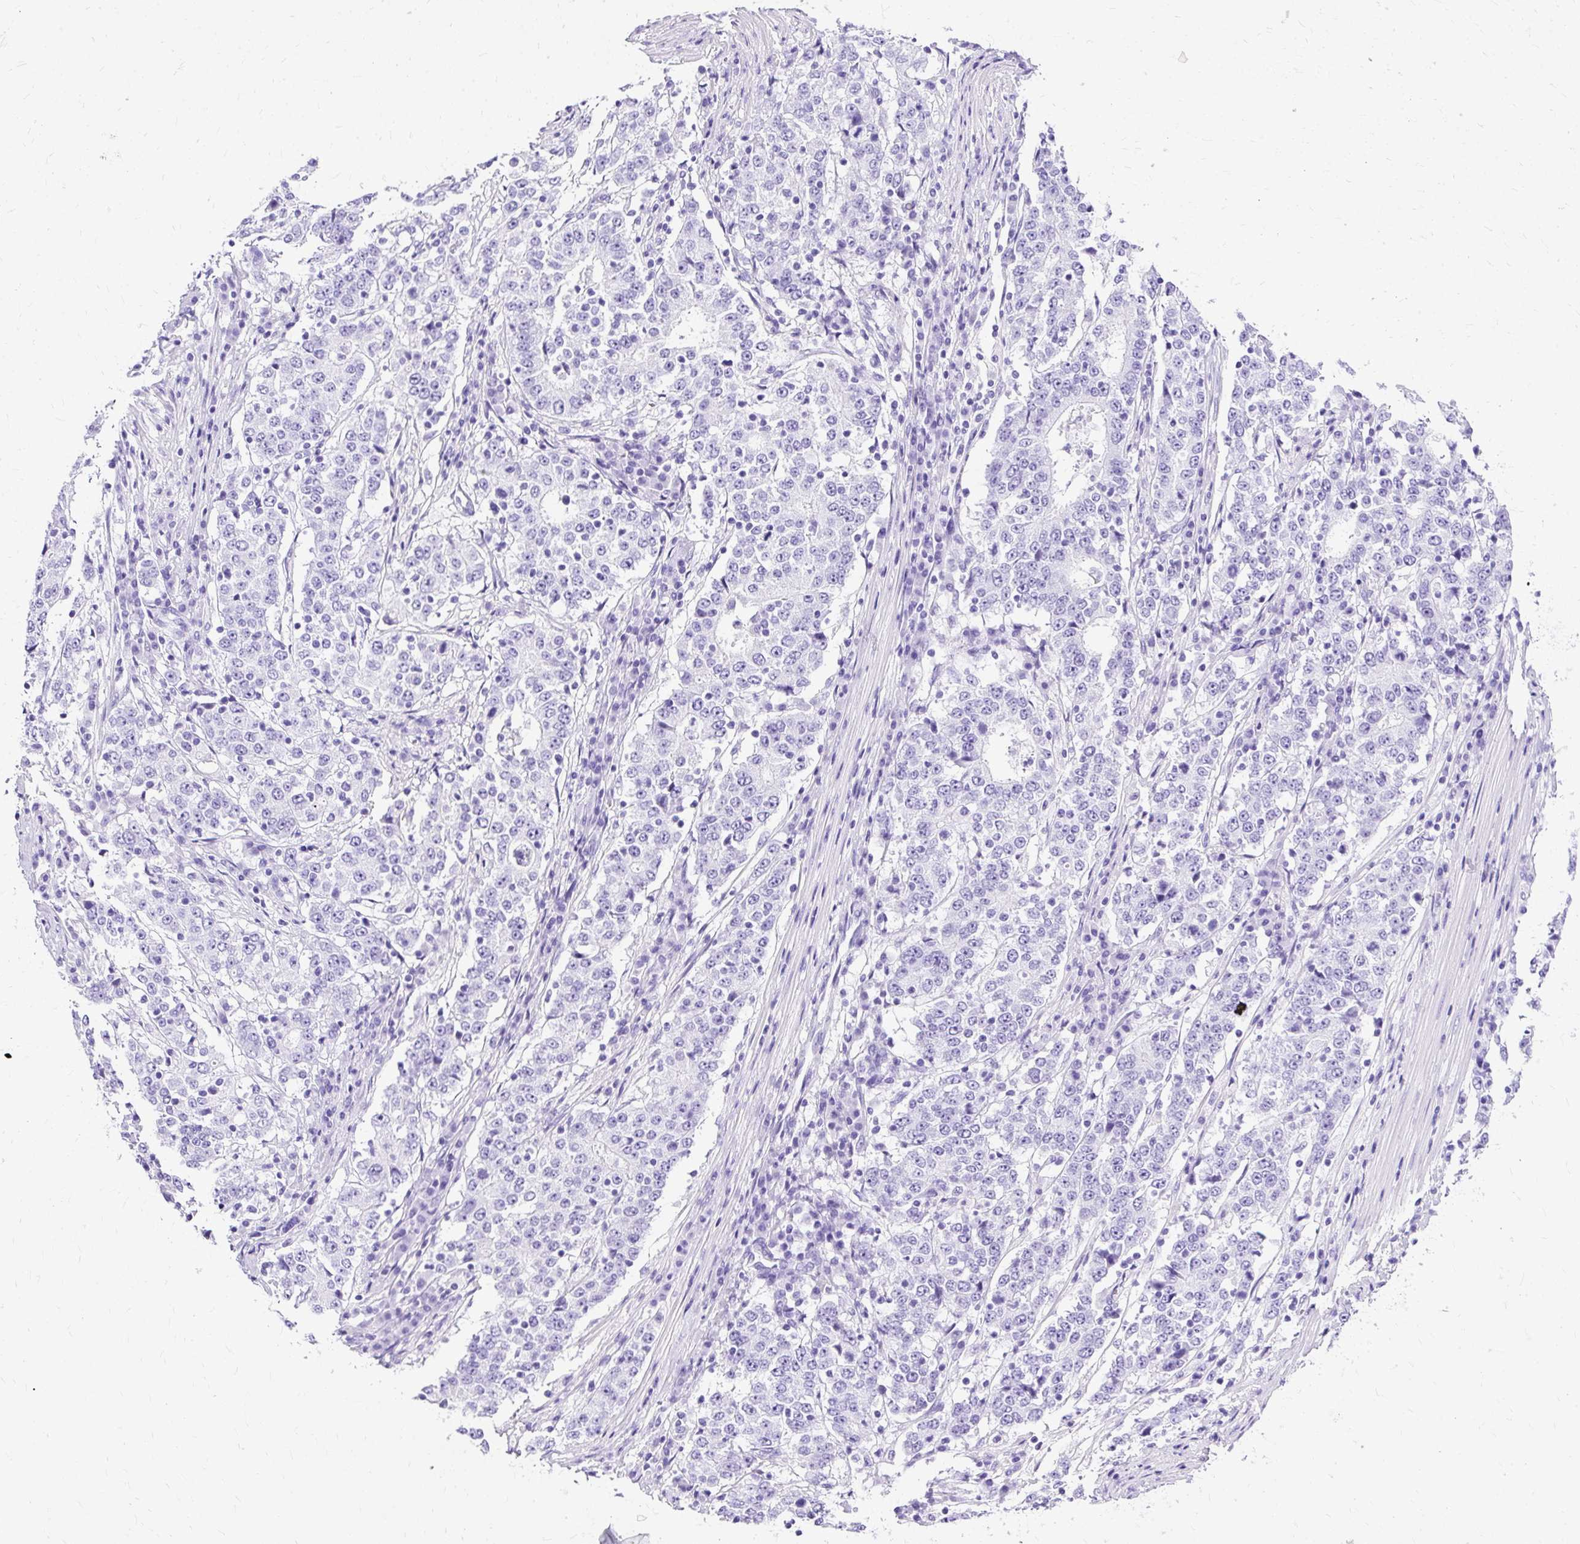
{"staining": {"intensity": "negative", "quantity": "none", "location": "none"}, "tissue": "stomach cancer", "cell_type": "Tumor cells", "image_type": "cancer", "snomed": [{"axis": "morphology", "description": "Adenocarcinoma, NOS"}, {"axis": "topography", "description": "Stomach"}], "caption": "There is no significant expression in tumor cells of adenocarcinoma (stomach).", "gene": "SLC8A2", "patient": {"sex": "male", "age": 59}}